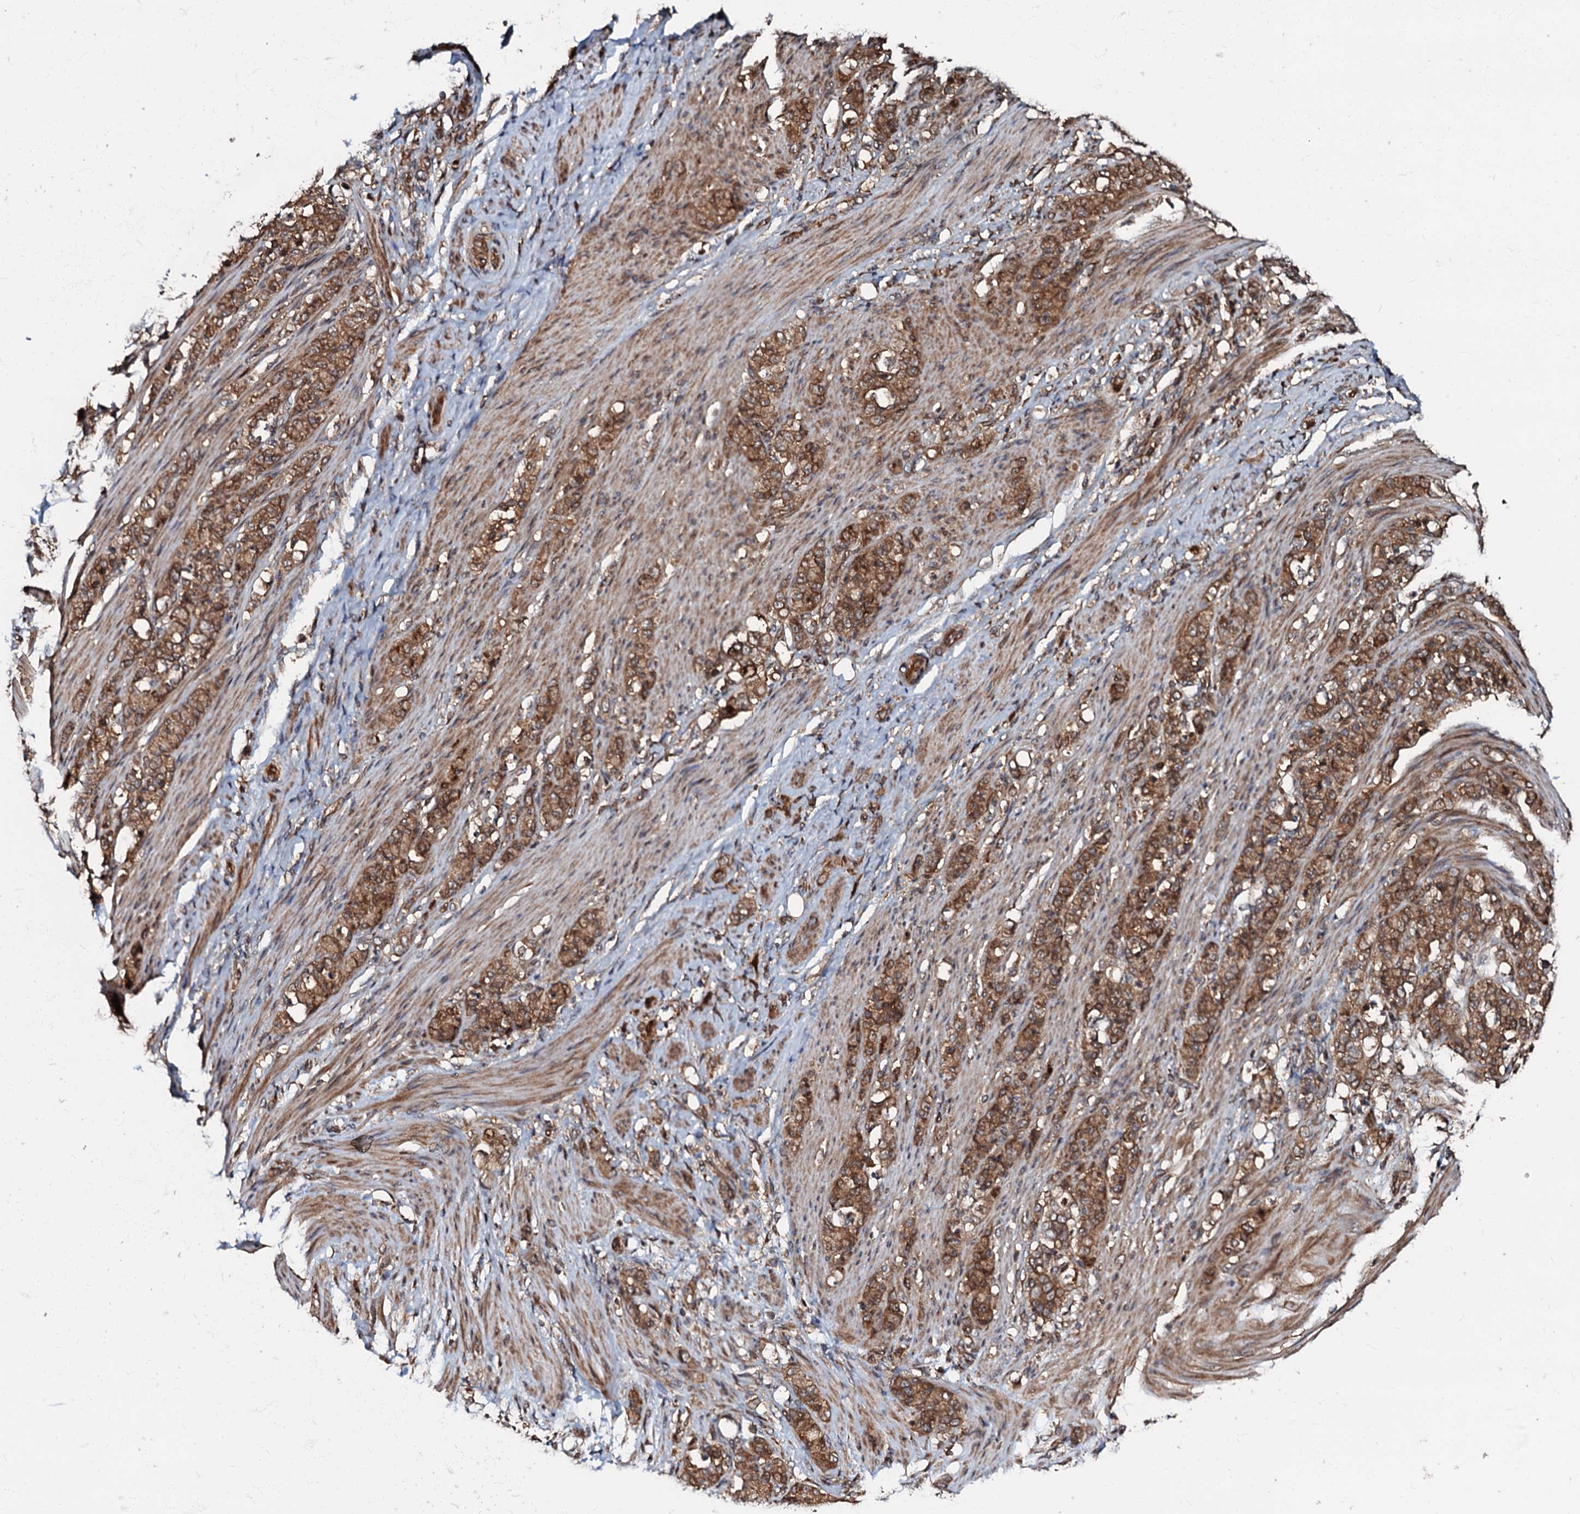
{"staining": {"intensity": "moderate", "quantity": ">75%", "location": "cytoplasmic/membranous"}, "tissue": "stomach cancer", "cell_type": "Tumor cells", "image_type": "cancer", "snomed": [{"axis": "morphology", "description": "Adenocarcinoma, NOS"}, {"axis": "topography", "description": "Stomach"}], "caption": "Immunohistochemistry (IHC) (DAB) staining of human stomach cancer (adenocarcinoma) exhibits moderate cytoplasmic/membranous protein staining in about >75% of tumor cells.", "gene": "OSBP", "patient": {"sex": "female", "age": 79}}